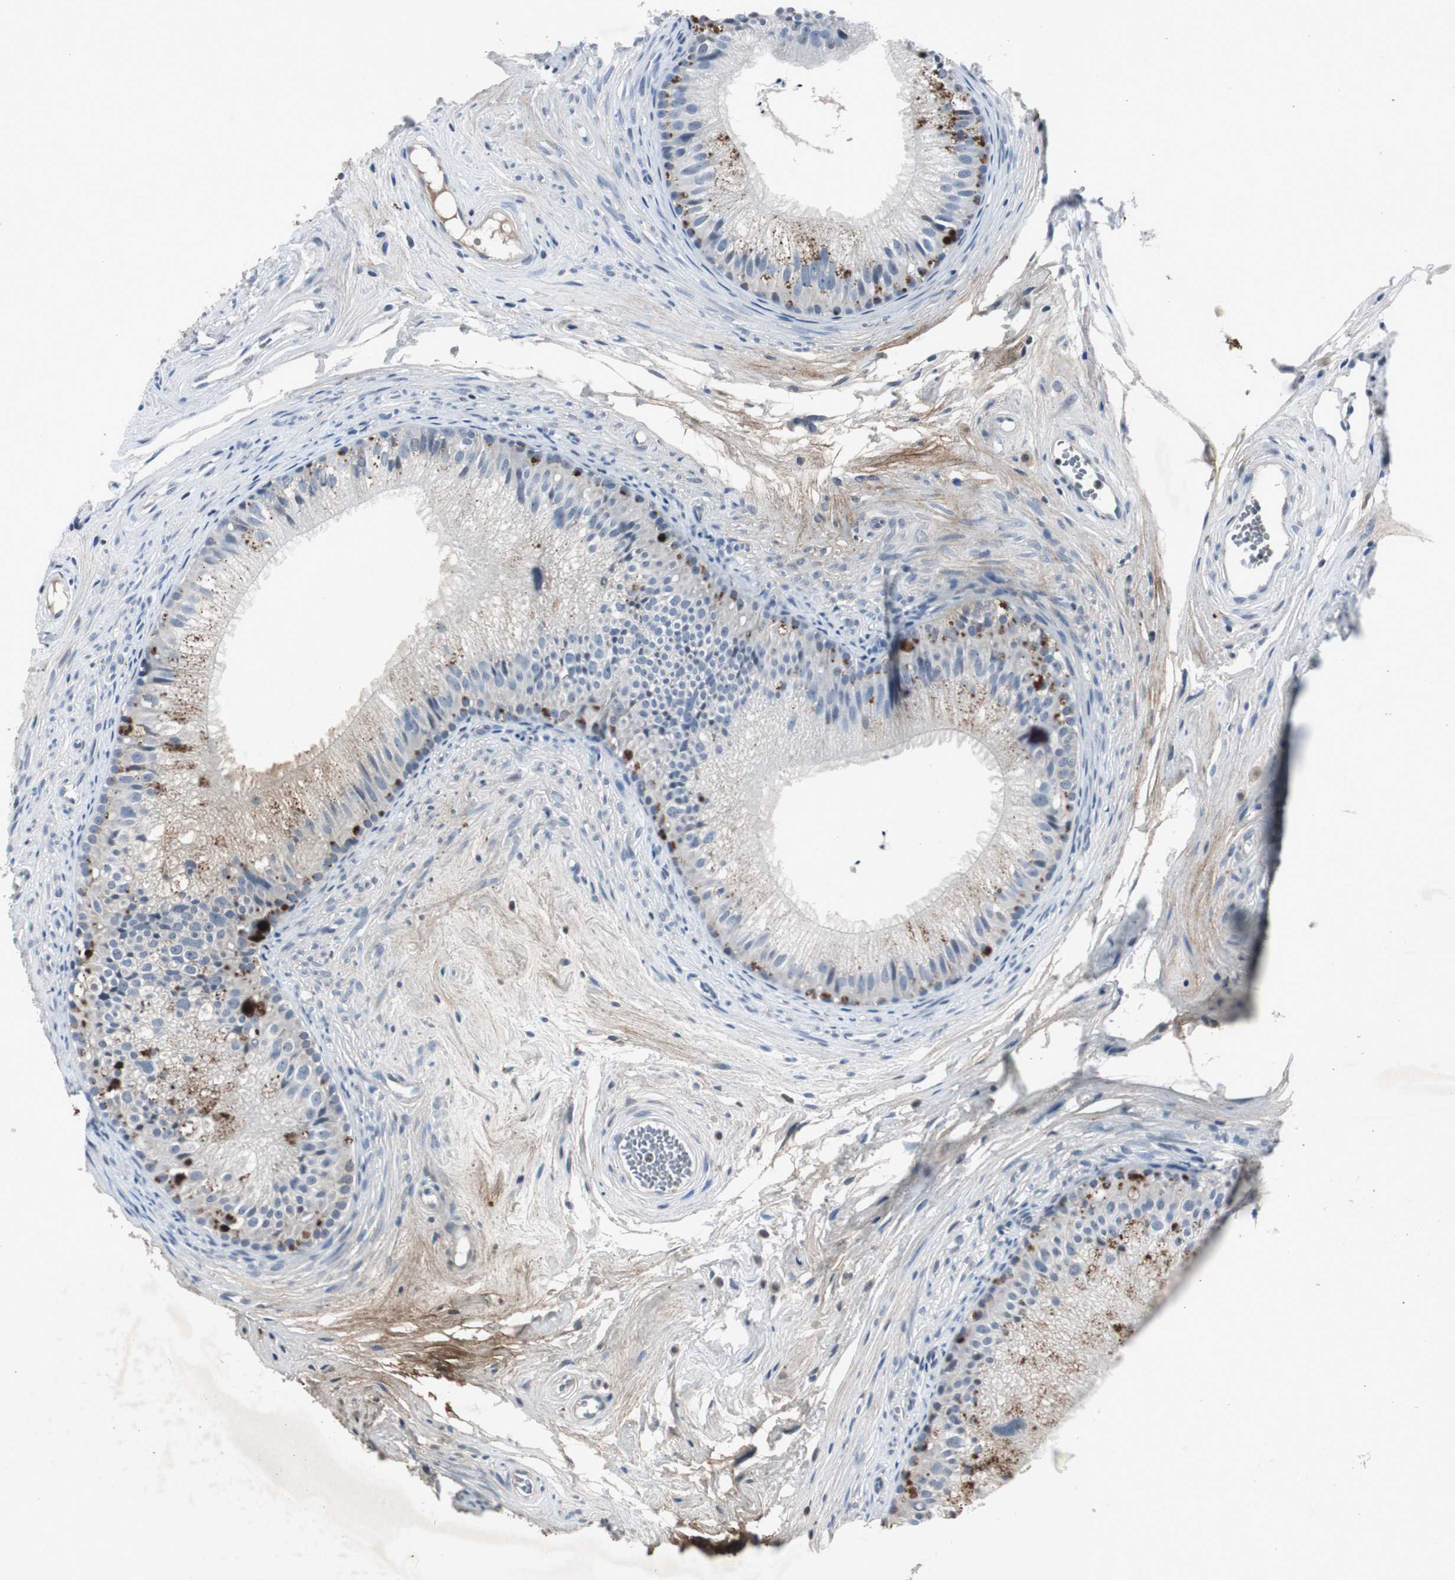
{"staining": {"intensity": "strong", "quantity": "<25%", "location": "cytoplasmic/membranous"}, "tissue": "epididymis", "cell_type": "Glandular cells", "image_type": "normal", "snomed": [{"axis": "morphology", "description": "Normal tissue, NOS"}, {"axis": "topography", "description": "Epididymis"}], "caption": "Normal epididymis exhibits strong cytoplasmic/membranous staining in approximately <25% of glandular cells (DAB (3,3'-diaminobenzidine) IHC, brown staining for protein, blue staining for nuclei)..", "gene": "ADNP2", "patient": {"sex": "male", "age": 56}}